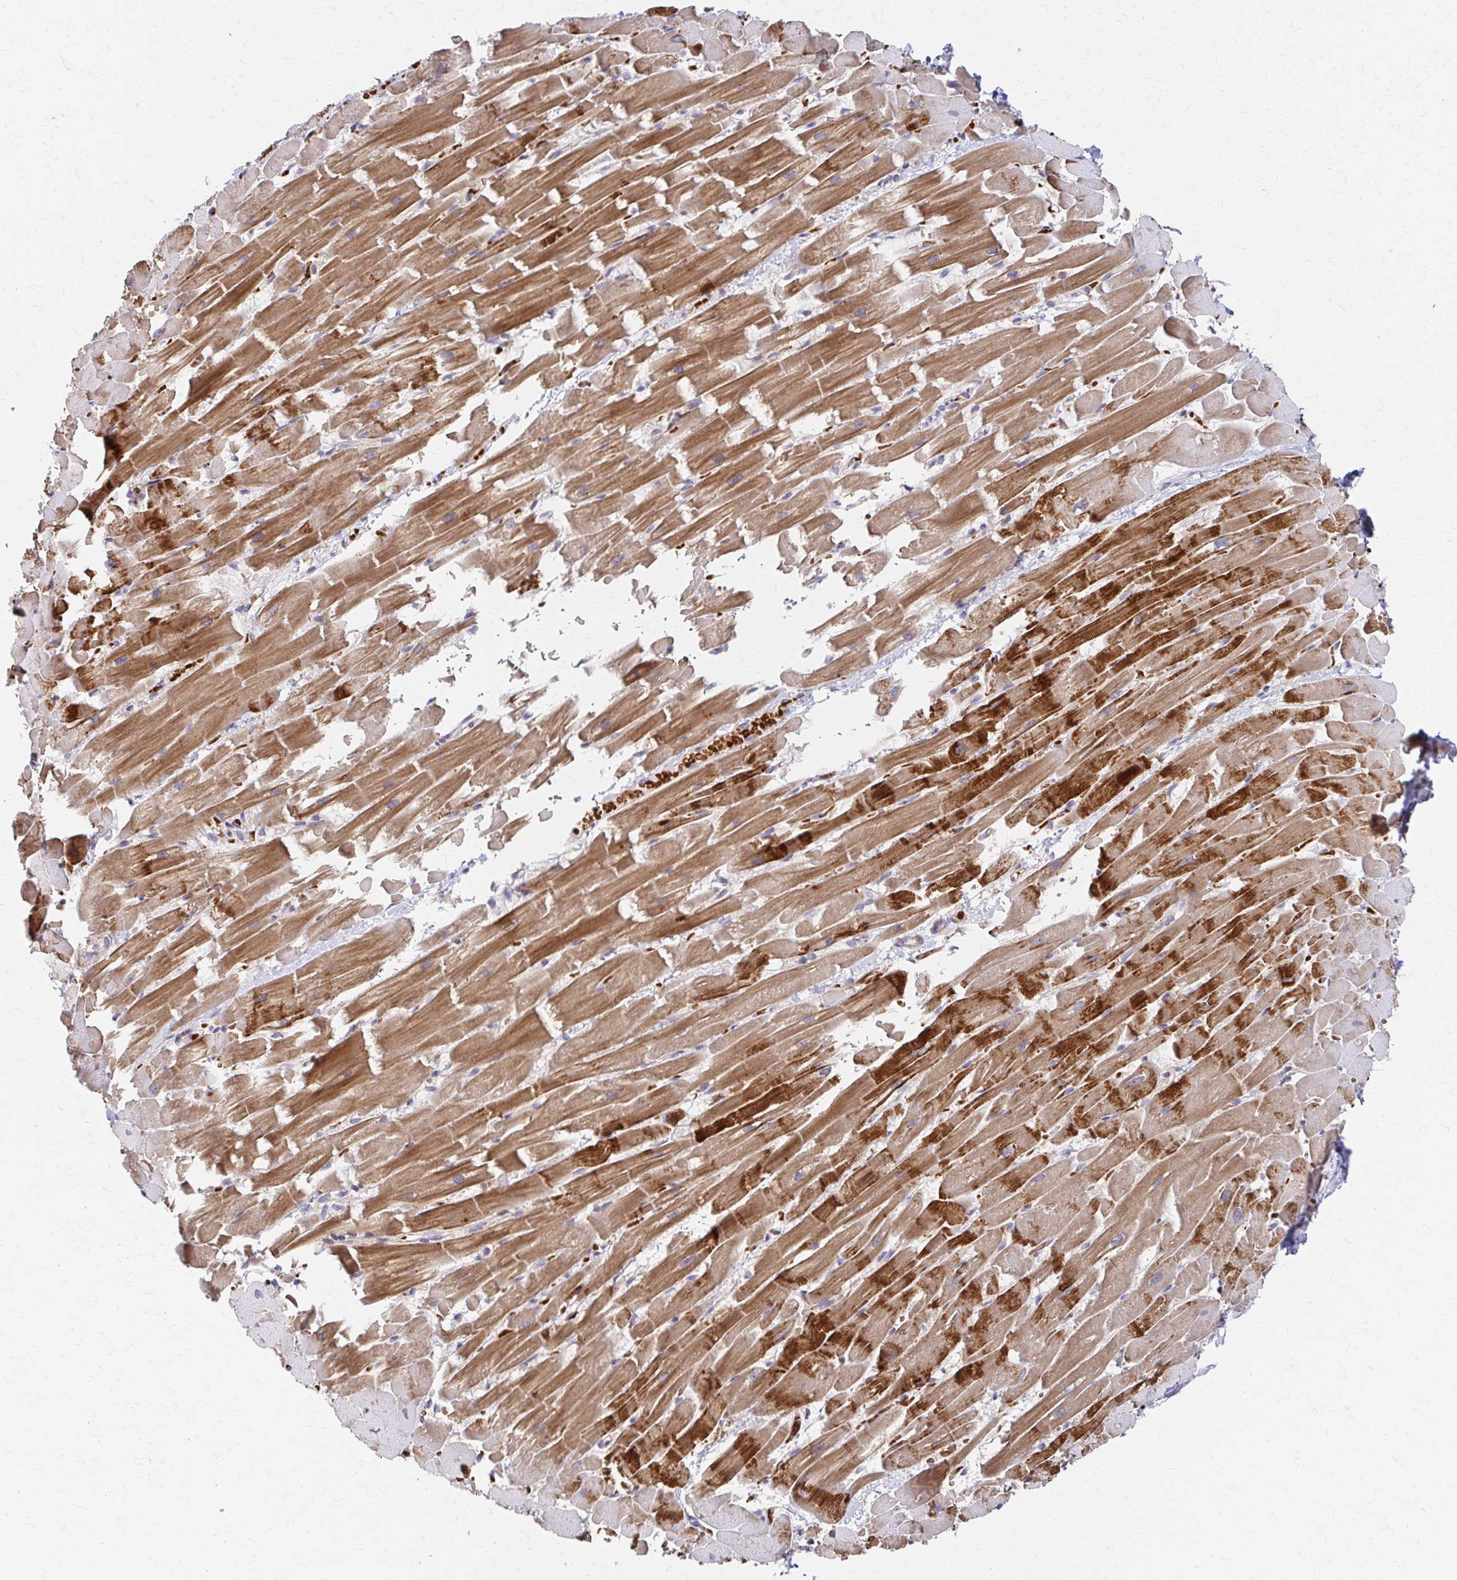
{"staining": {"intensity": "strong", "quantity": ">75%", "location": "cytoplasmic/membranous"}, "tissue": "heart muscle", "cell_type": "Cardiomyocytes", "image_type": "normal", "snomed": [{"axis": "morphology", "description": "Normal tissue, NOS"}, {"axis": "topography", "description": "Heart"}], "caption": "Immunohistochemical staining of unremarkable heart muscle shows >75% levels of strong cytoplasmic/membranous protein expression in approximately >75% of cardiomyocytes. (Brightfield microscopy of DAB IHC at high magnification).", "gene": "SKA2", "patient": {"sex": "male", "age": 37}}